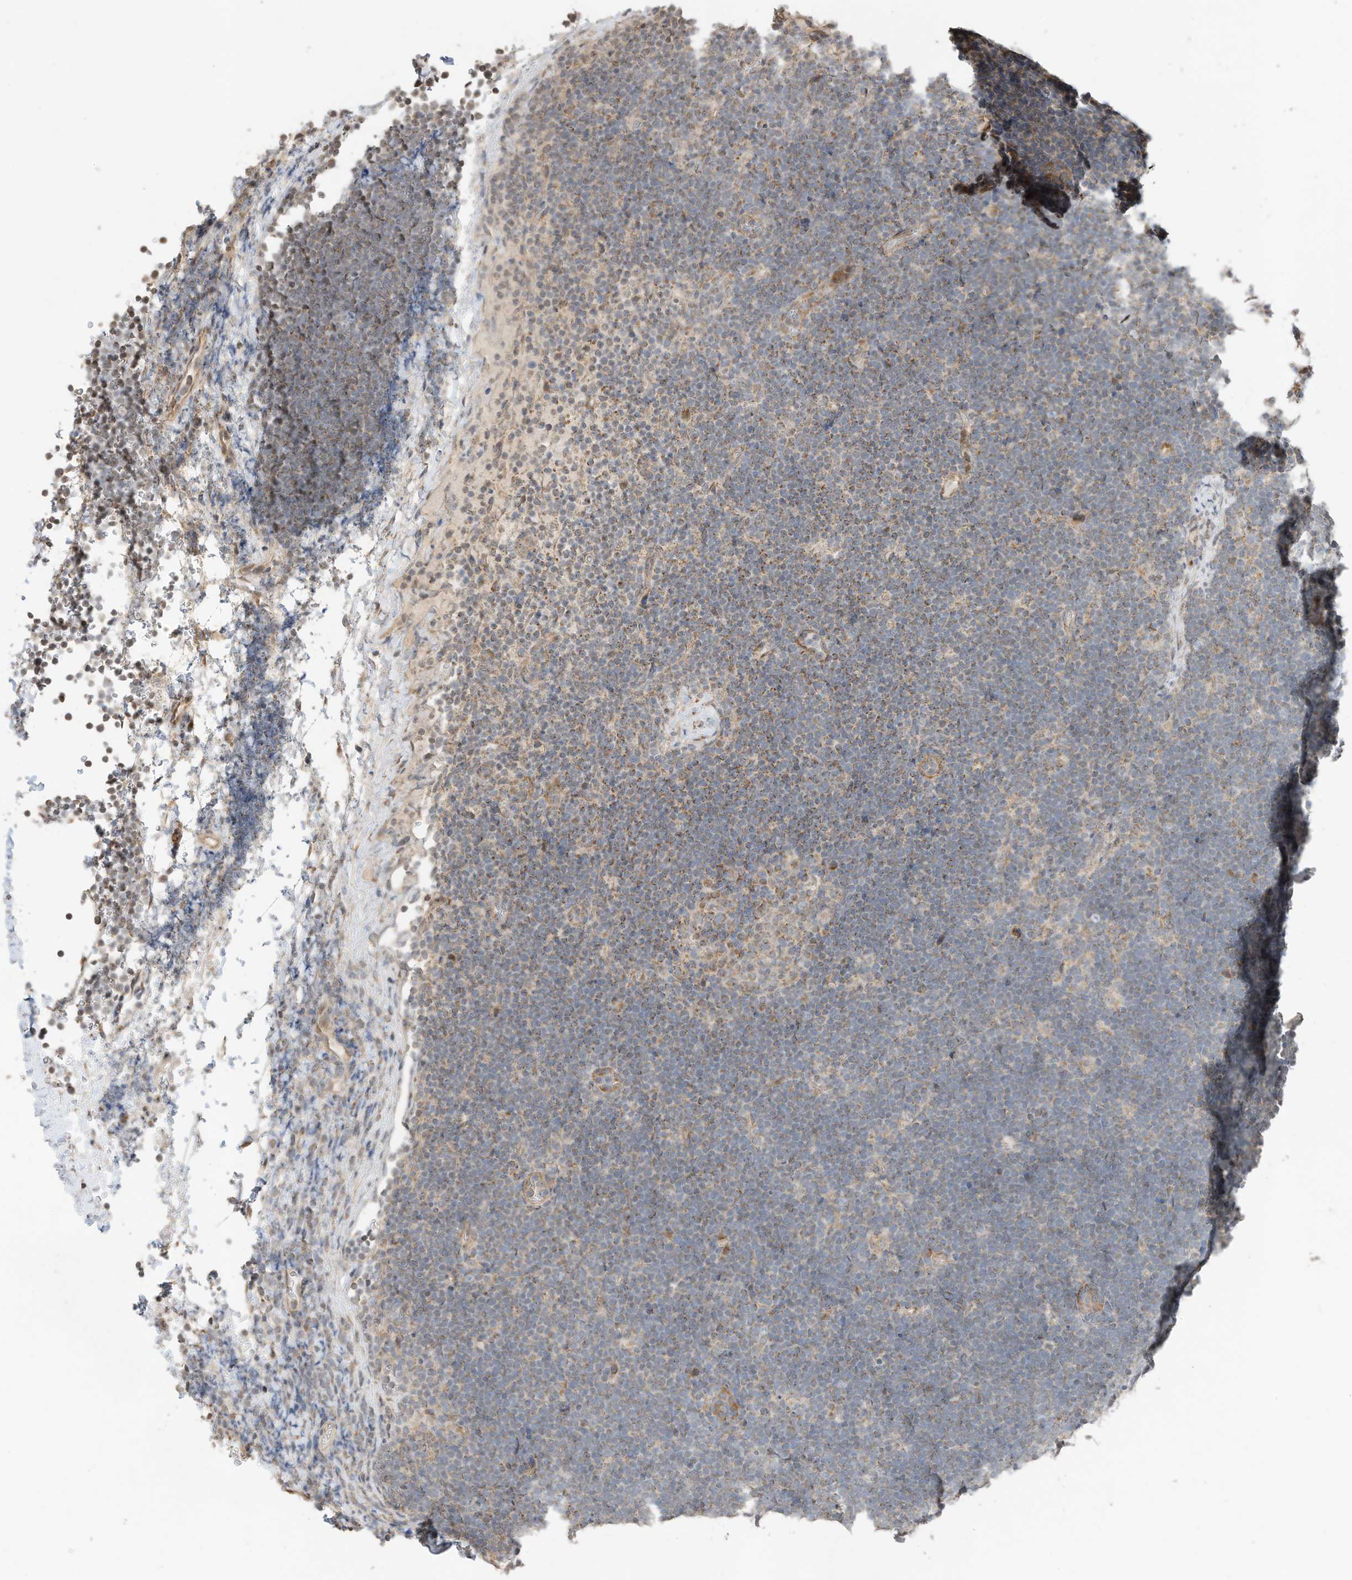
{"staining": {"intensity": "moderate", "quantity": ">75%", "location": "cytoplasmic/membranous"}, "tissue": "lymphoma", "cell_type": "Tumor cells", "image_type": "cancer", "snomed": [{"axis": "morphology", "description": "Malignant lymphoma, non-Hodgkin's type, High grade"}, {"axis": "topography", "description": "Lymph node"}], "caption": "High-grade malignant lymphoma, non-Hodgkin's type tissue displays moderate cytoplasmic/membranous positivity in approximately >75% of tumor cells, visualized by immunohistochemistry. Using DAB (3,3'-diaminobenzidine) (brown) and hematoxylin (blue) stains, captured at high magnification using brightfield microscopy.", "gene": "CAGE1", "patient": {"sex": "male", "age": 13}}